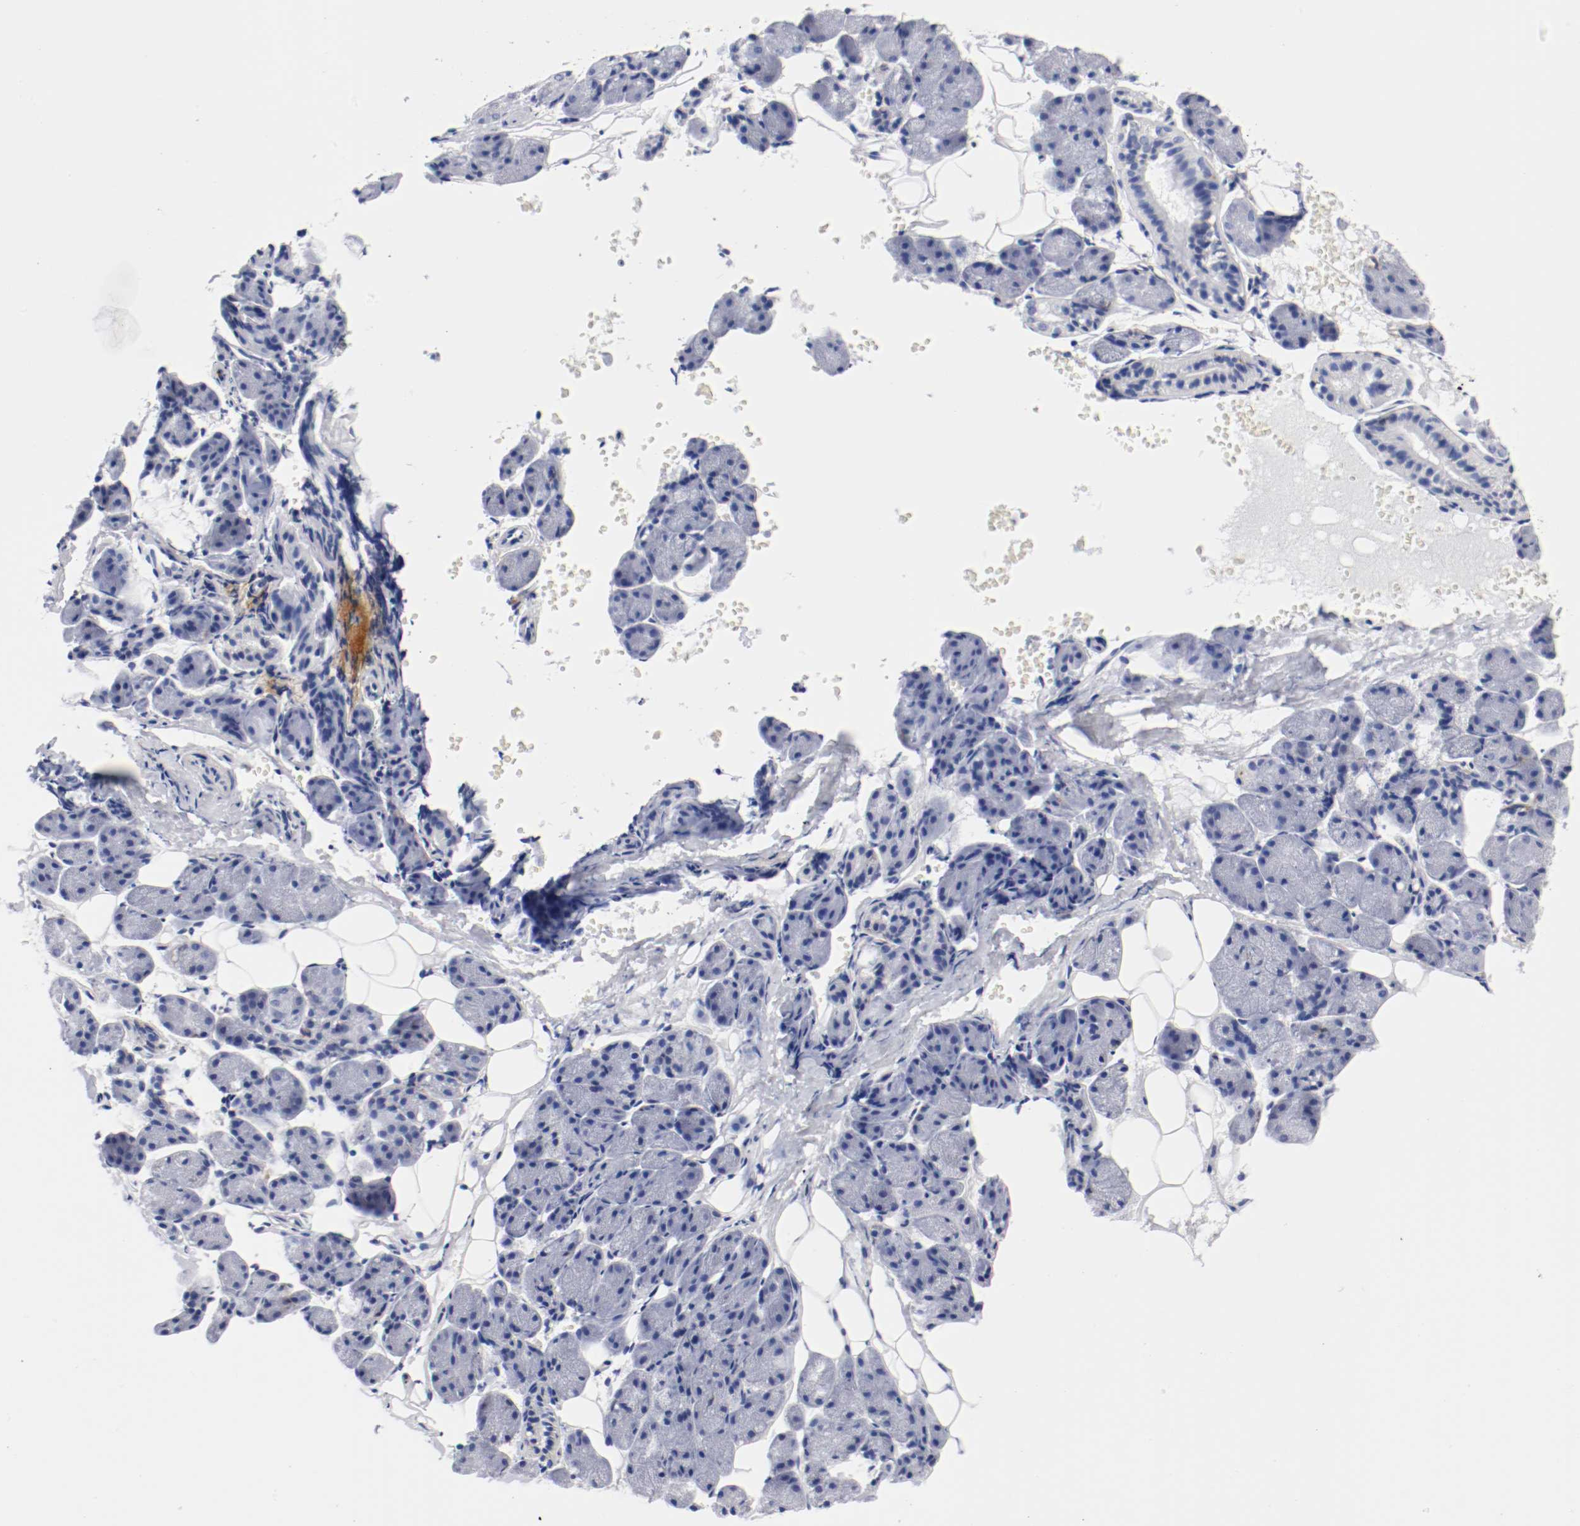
{"staining": {"intensity": "negative", "quantity": "none", "location": "none"}, "tissue": "salivary gland", "cell_type": "Glandular cells", "image_type": "normal", "snomed": [{"axis": "morphology", "description": "Normal tissue, NOS"}, {"axis": "morphology", "description": "Adenoma, NOS"}, {"axis": "topography", "description": "Salivary gland"}], "caption": "This is an immunohistochemistry histopathology image of benign salivary gland. There is no staining in glandular cells.", "gene": "ITGAX", "patient": {"sex": "female", "age": 32}}